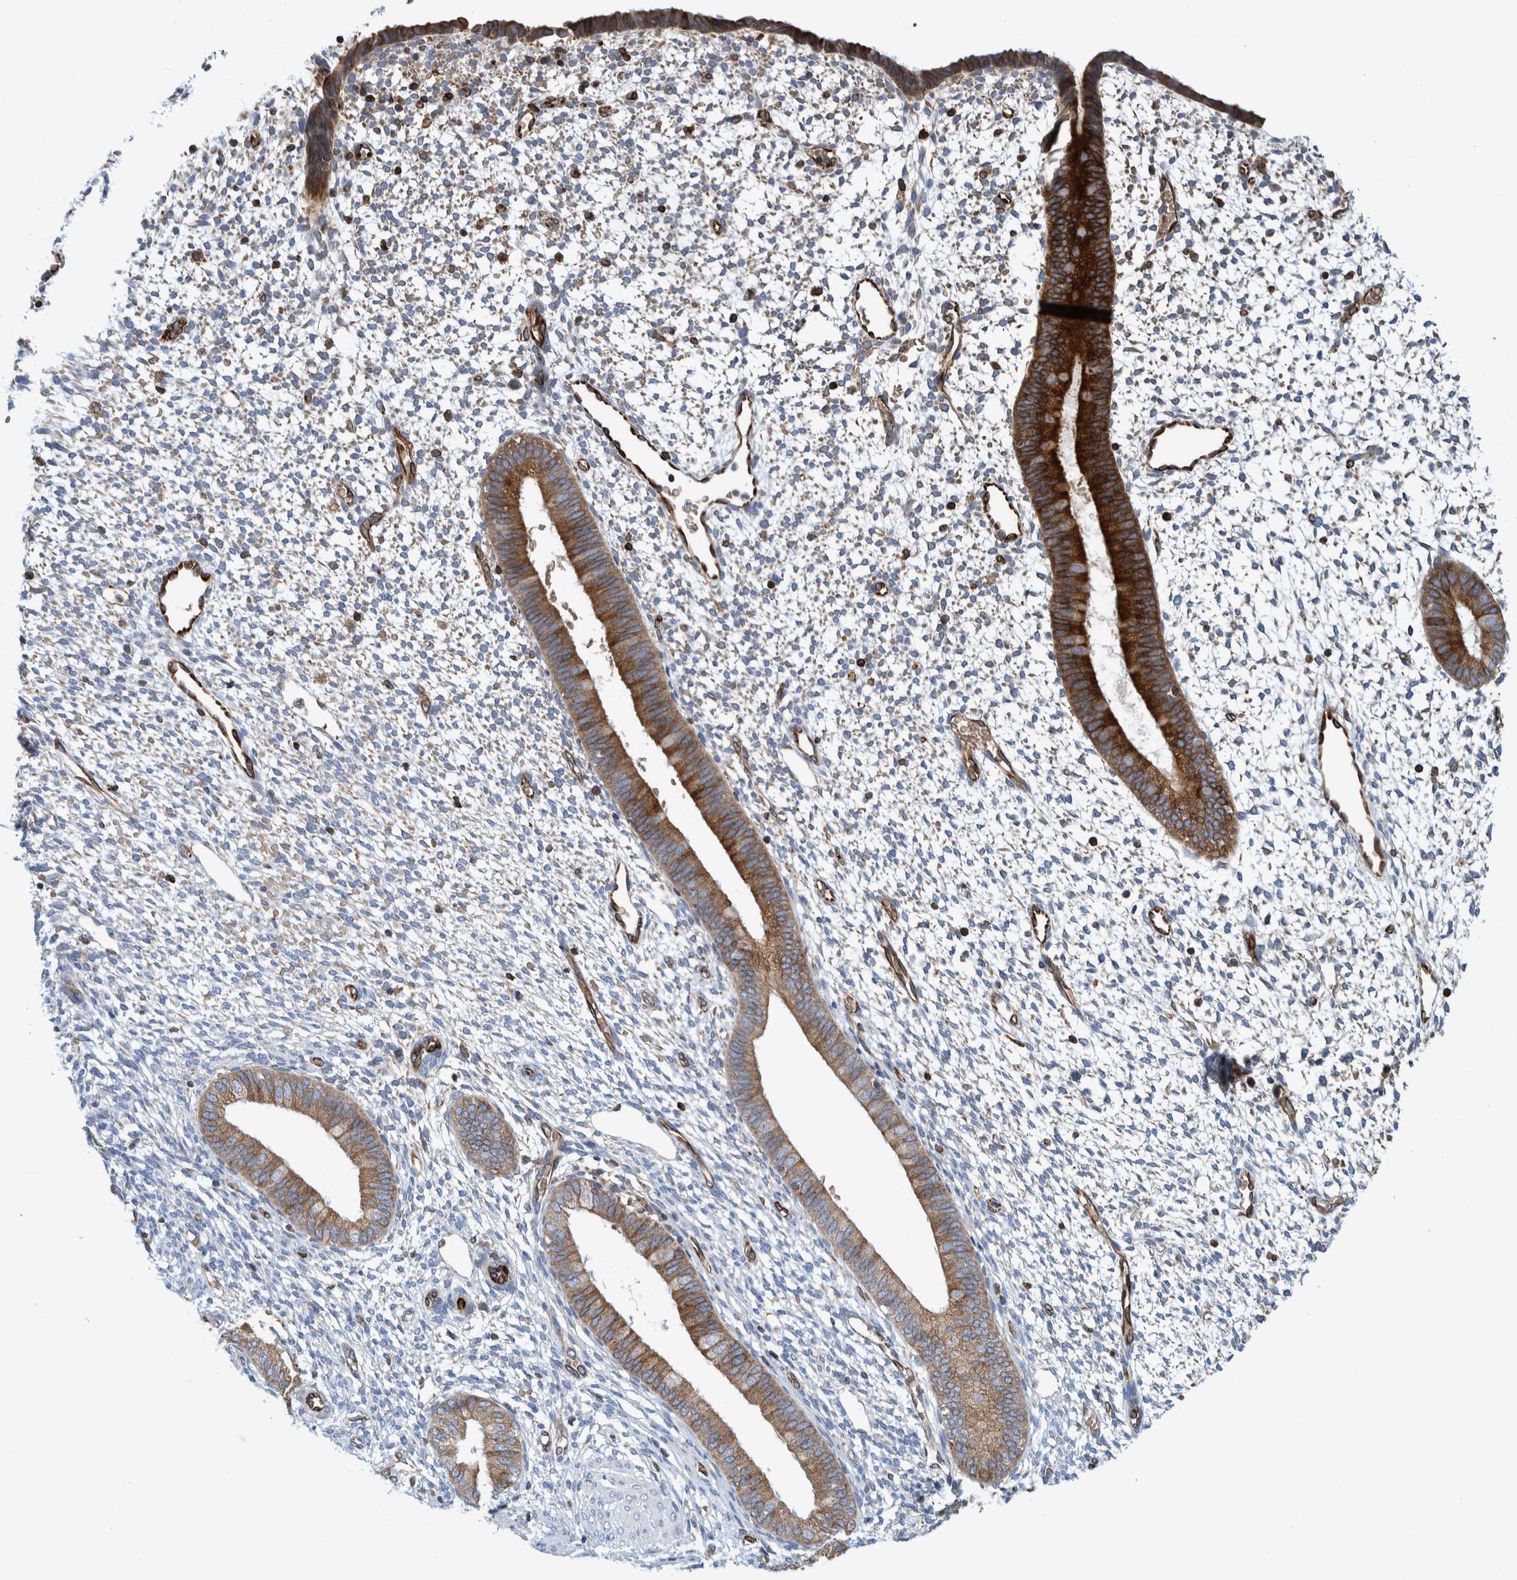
{"staining": {"intensity": "moderate", "quantity": "<25%", "location": "cytoplasmic/membranous"}, "tissue": "endometrium", "cell_type": "Cells in endometrial stroma", "image_type": "normal", "snomed": [{"axis": "morphology", "description": "Normal tissue, NOS"}, {"axis": "topography", "description": "Endometrium"}], "caption": "Immunohistochemistry (IHC) (DAB) staining of benign human endometrium shows moderate cytoplasmic/membranous protein staining in about <25% of cells in endometrial stroma. Nuclei are stained in blue.", "gene": "THEM6", "patient": {"sex": "female", "age": 46}}